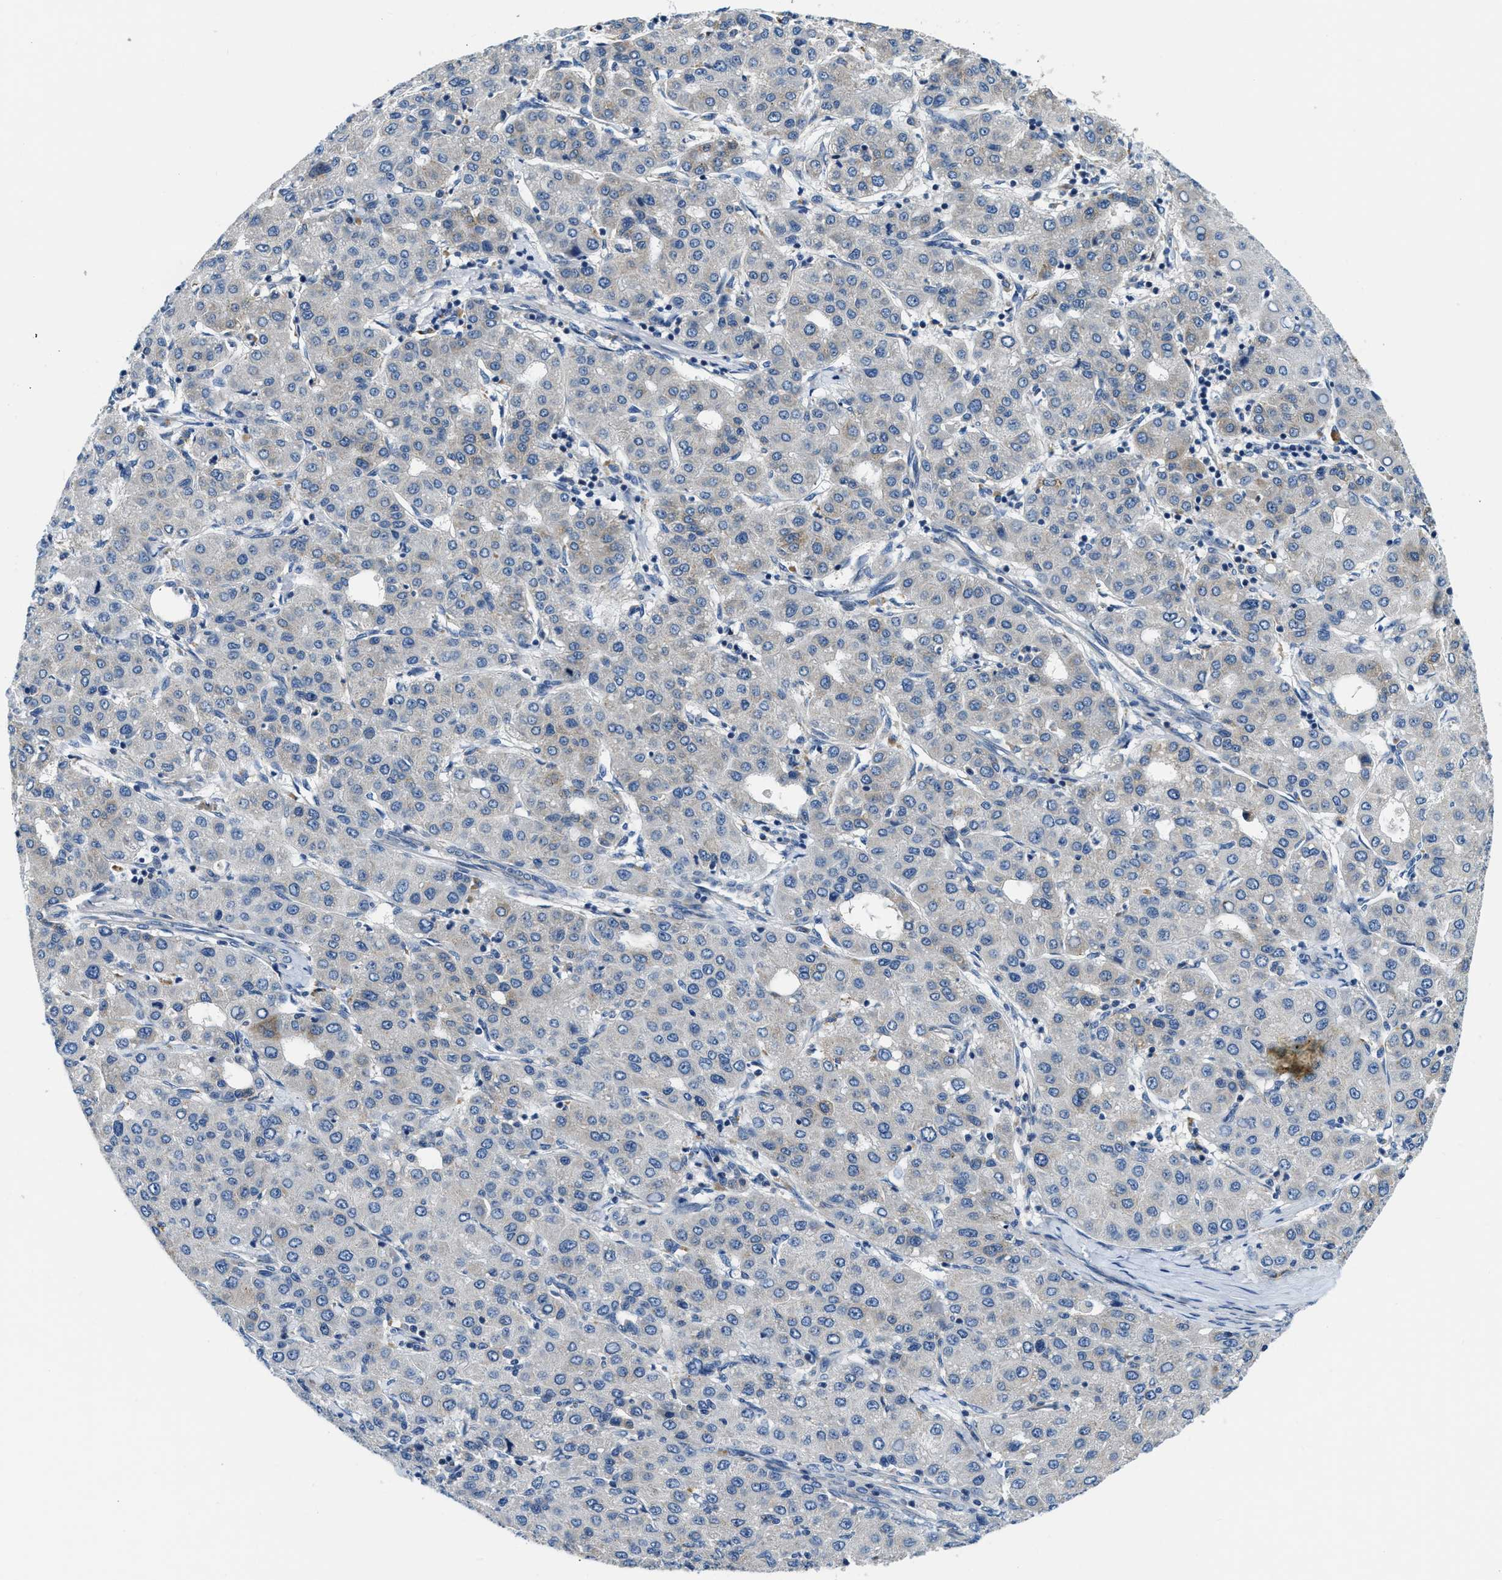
{"staining": {"intensity": "negative", "quantity": "none", "location": "none"}, "tissue": "liver cancer", "cell_type": "Tumor cells", "image_type": "cancer", "snomed": [{"axis": "morphology", "description": "Carcinoma, Hepatocellular, NOS"}, {"axis": "topography", "description": "Liver"}], "caption": "IHC of human liver hepatocellular carcinoma exhibits no expression in tumor cells. (DAB immunohistochemistry, high magnification).", "gene": "LPIN2", "patient": {"sex": "male", "age": 65}}